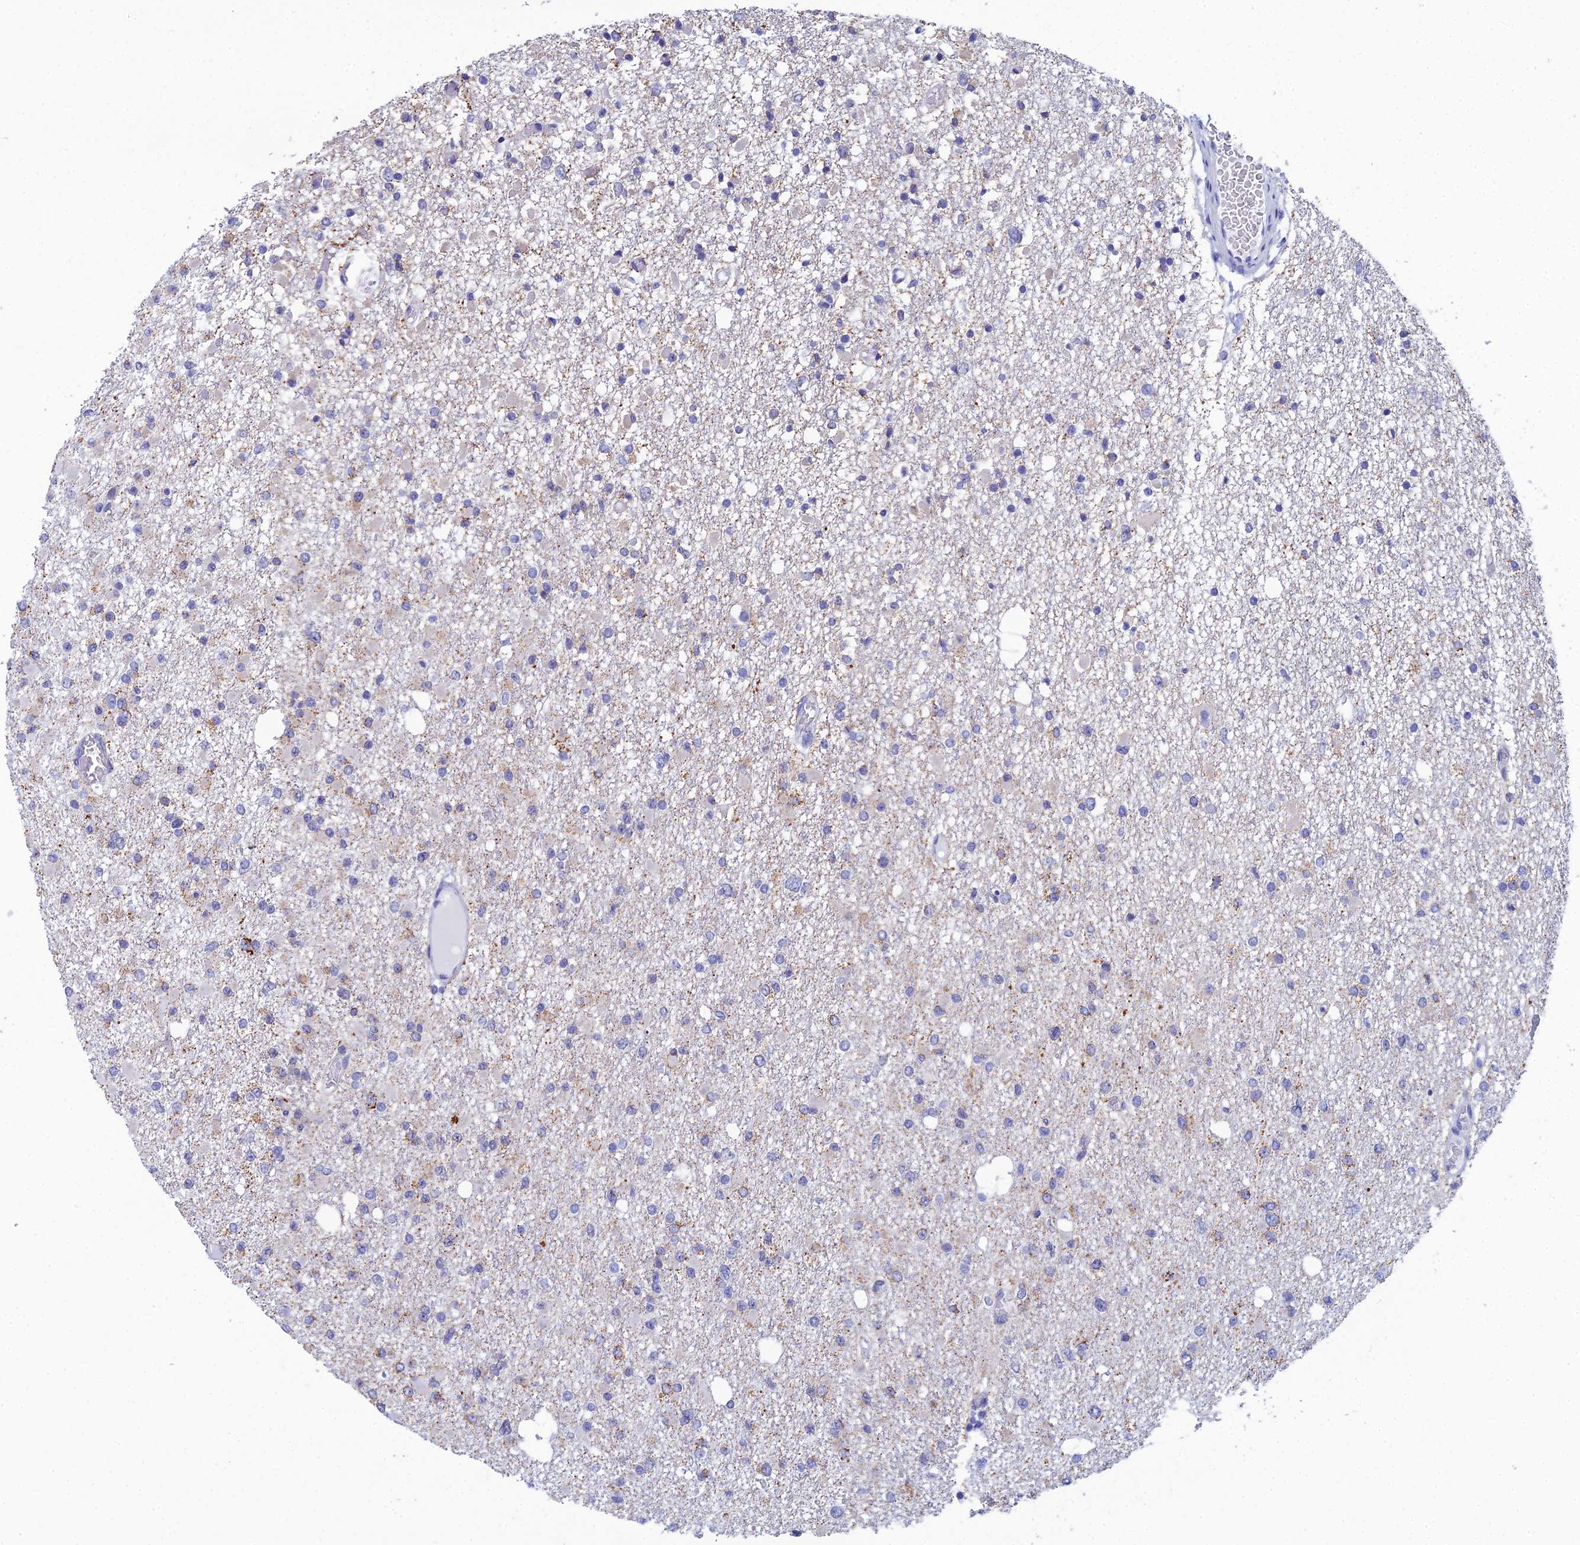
{"staining": {"intensity": "negative", "quantity": "none", "location": "none"}, "tissue": "glioma", "cell_type": "Tumor cells", "image_type": "cancer", "snomed": [{"axis": "morphology", "description": "Glioma, malignant, Low grade"}, {"axis": "topography", "description": "Brain"}], "caption": "DAB (3,3'-diaminobenzidine) immunohistochemical staining of human glioma displays no significant positivity in tumor cells. The staining is performed using DAB brown chromogen with nuclei counter-stained in using hematoxylin.", "gene": "CFAP210", "patient": {"sex": "female", "age": 22}}